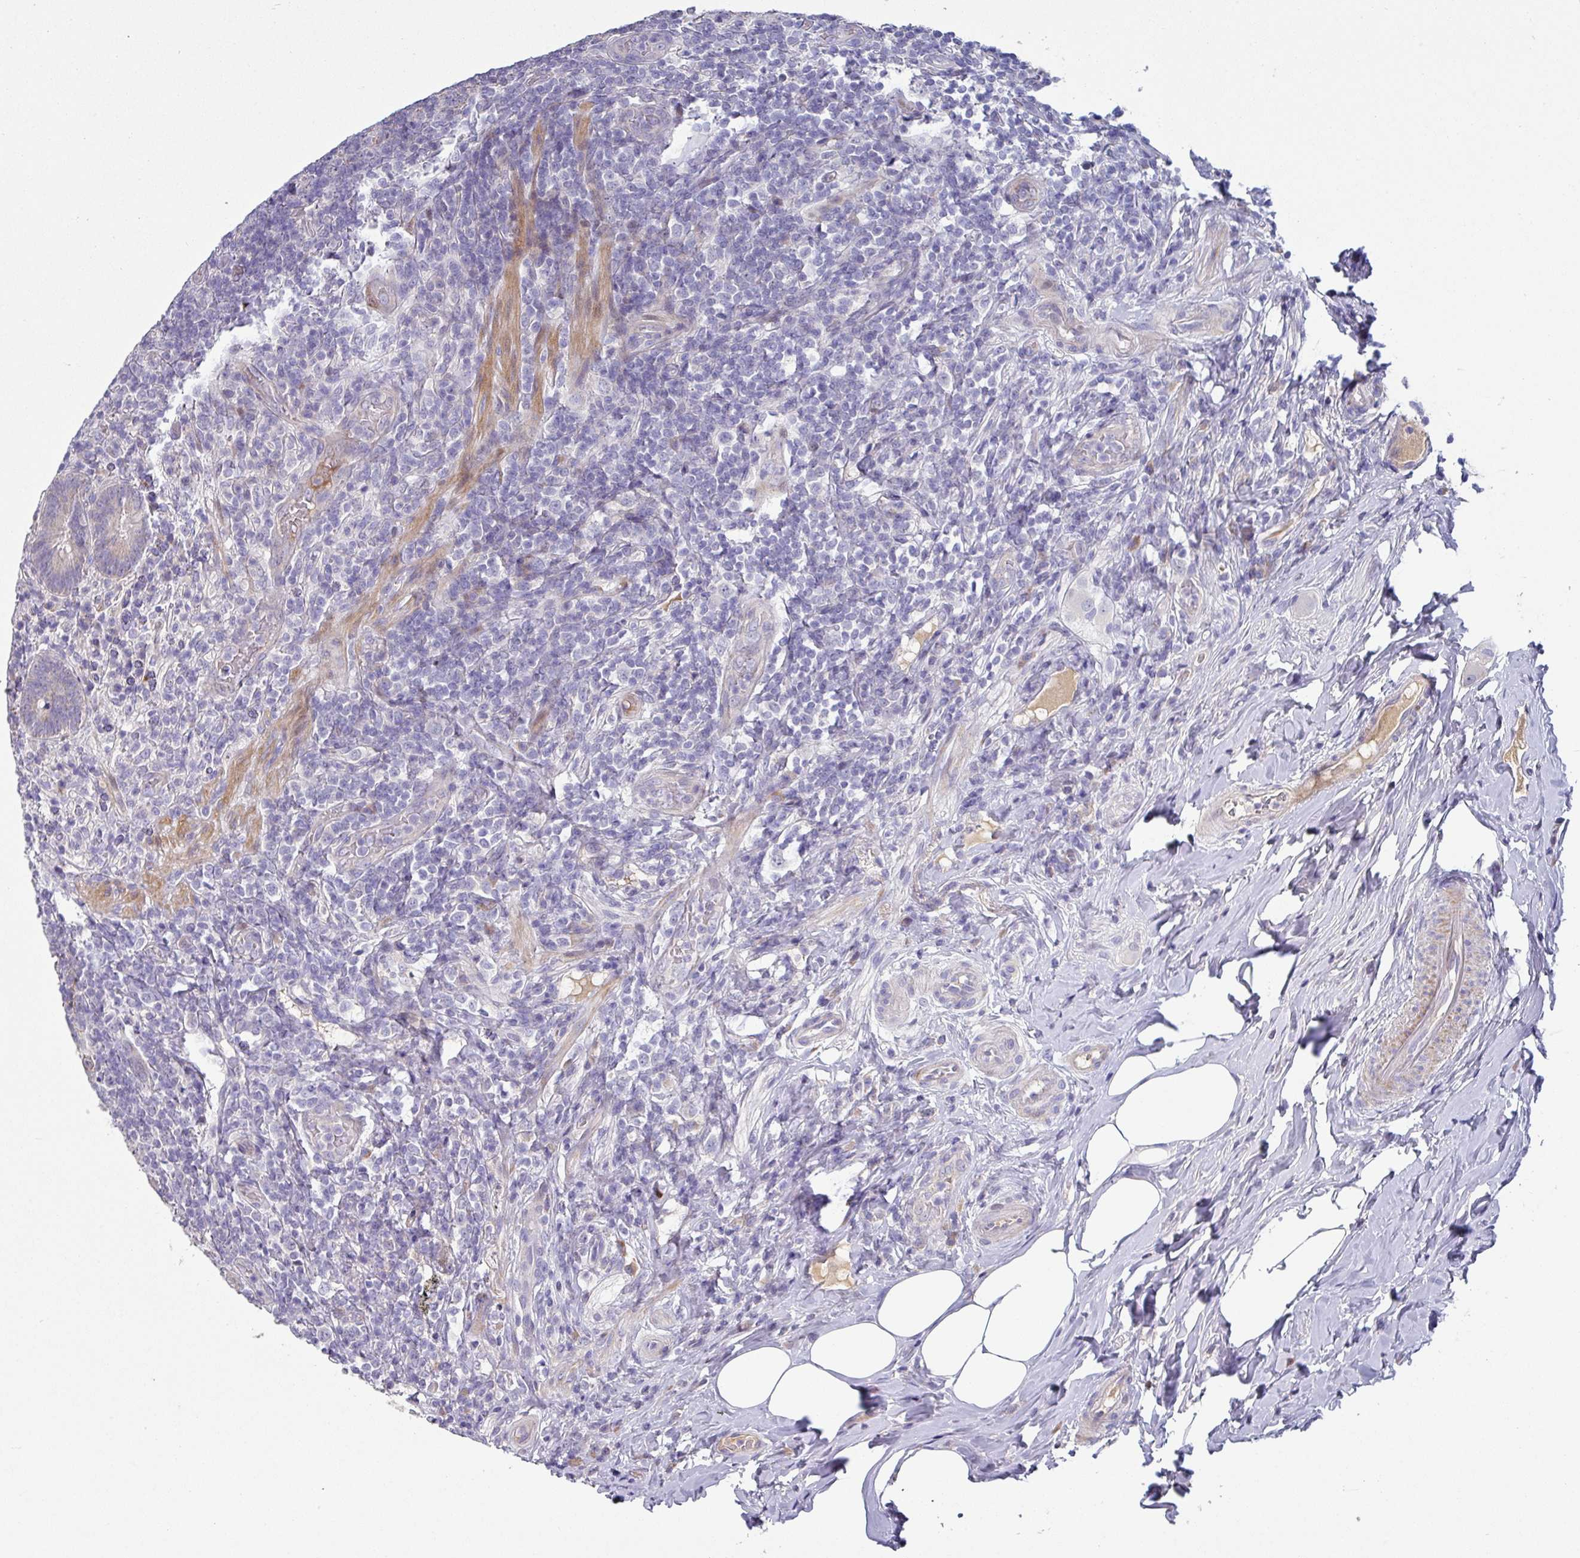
{"staining": {"intensity": "moderate", "quantity": "<25%", "location": "cytoplasmic/membranous"}, "tissue": "appendix", "cell_type": "Glandular cells", "image_type": "normal", "snomed": [{"axis": "morphology", "description": "Normal tissue, NOS"}, {"axis": "topography", "description": "Appendix"}], "caption": "Approximately <25% of glandular cells in normal human appendix show moderate cytoplasmic/membranous protein staining as visualized by brown immunohistochemical staining.", "gene": "KLHL3", "patient": {"sex": "female", "age": 43}}